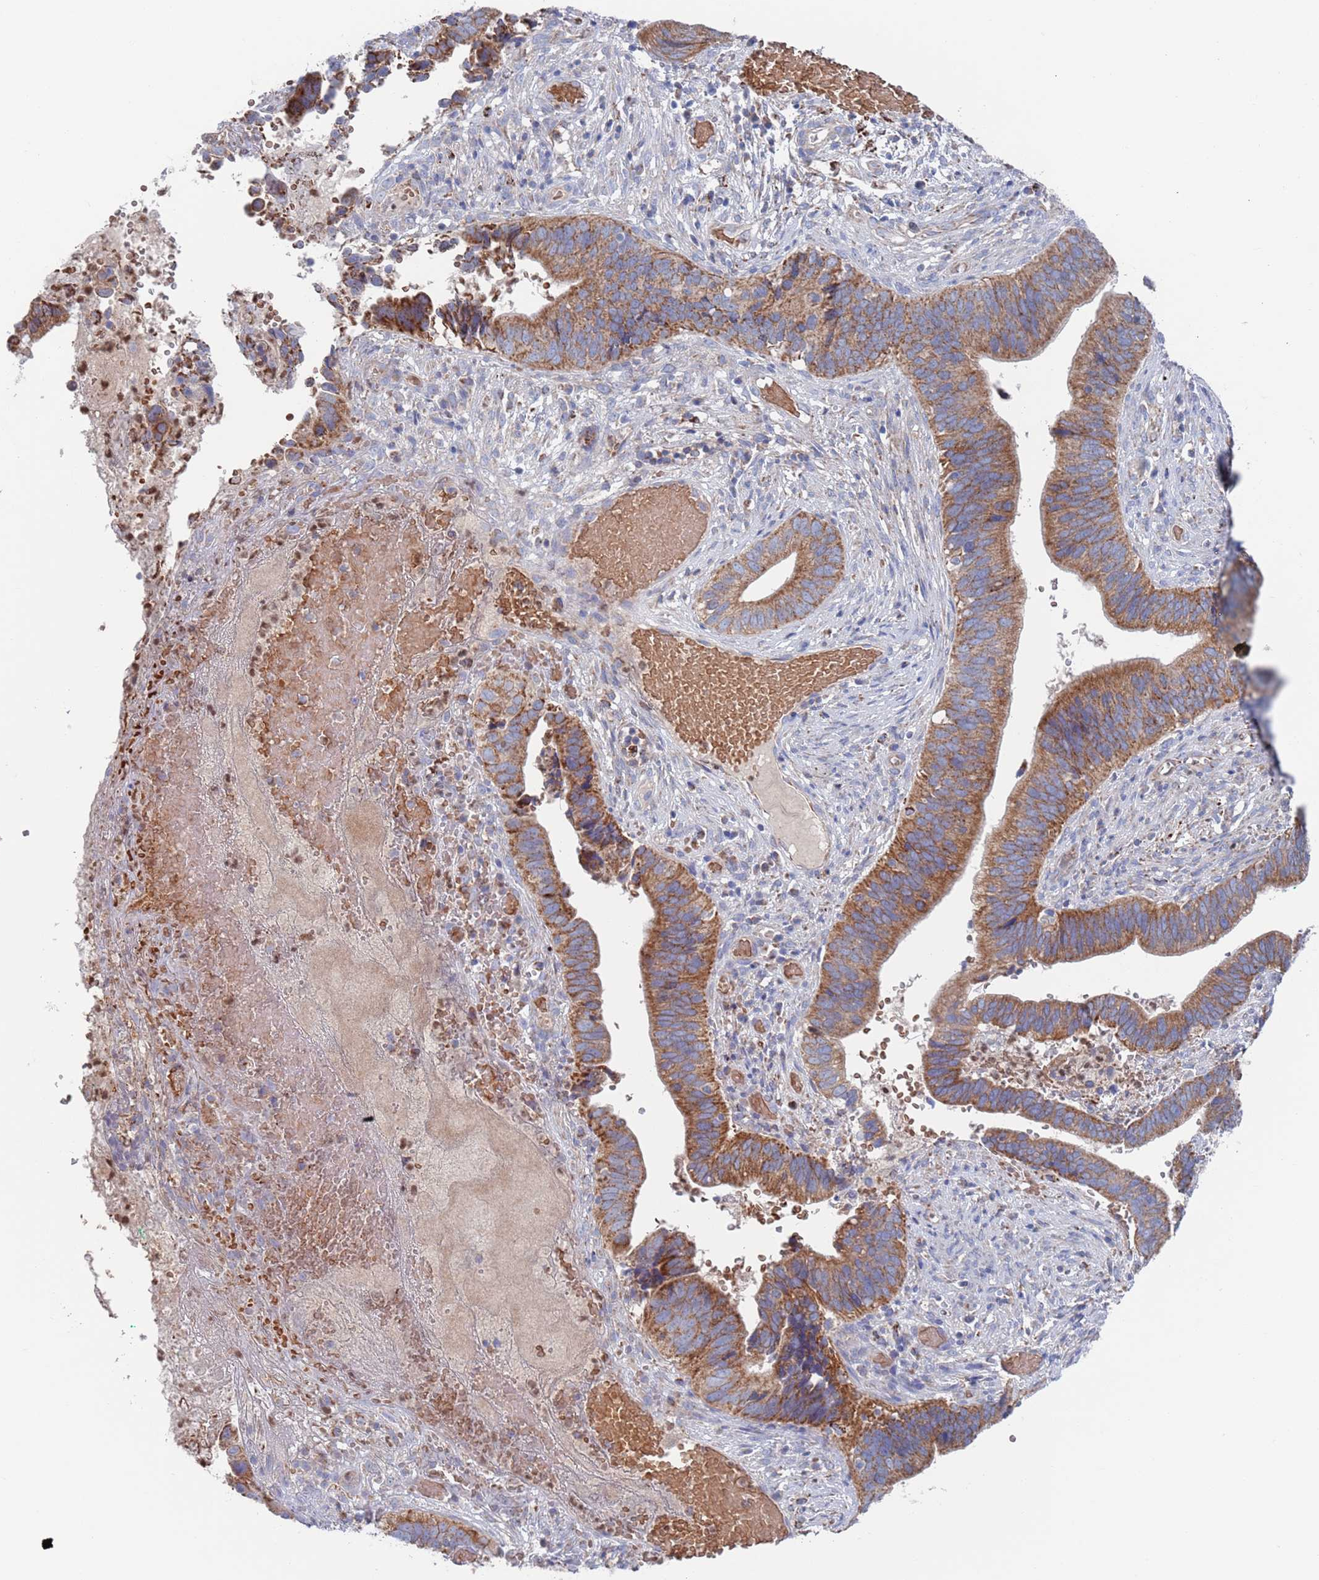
{"staining": {"intensity": "moderate", "quantity": ">75%", "location": "cytoplasmic/membranous"}, "tissue": "cervical cancer", "cell_type": "Tumor cells", "image_type": "cancer", "snomed": [{"axis": "morphology", "description": "Adenocarcinoma, NOS"}, {"axis": "topography", "description": "Cervix"}], "caption": "Moderate cytoplasmic/membranous staining is seen in approximately >75% of tumor cells in cervical cancer. The staining was performed using DAB (3,3'-diaminobenzidine), with brown indicating positive protein expression. Nuclei are stained blue with hematoxylin.", "gene": "CHCHD6", "patient": {"sex": "female", "age": 42}}